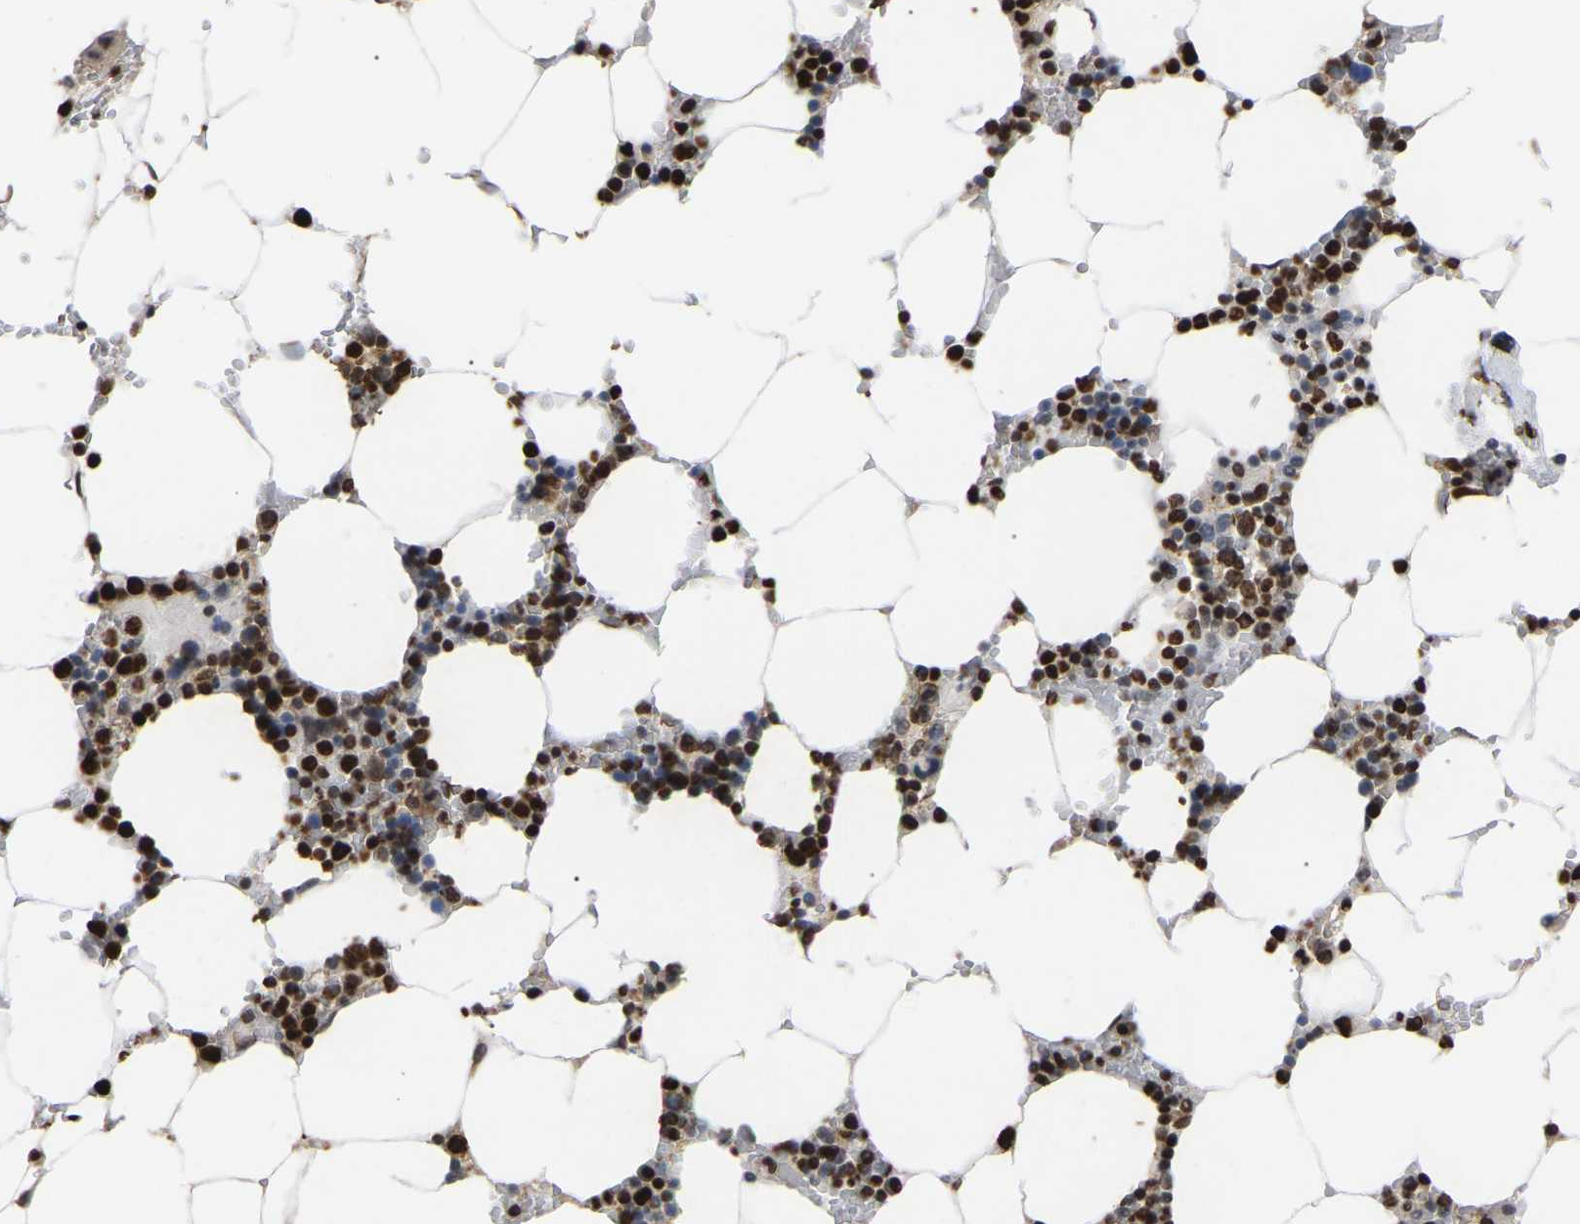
{"staining": {"intensity": "strong", "quantity": "25%-75%", "location": "nuclear"}, "tissue": "bone marrow", "cell_type": "Hematopoietic cells", "image_type": "normal", "snomed": [{"axis": "morphology", "description": "Normal tissue, NOS"}, {"axis": "topography", "description": "Bone marrow"}], "caption": "Approximately 25%-75% of hematopoietic cells in unremarkable bone marrow display strong nuclear protein positivity as visualized by brown immunohistochemical staining.", "gene": "RBL2", "patient": {"sex": "male", "age": 70}}